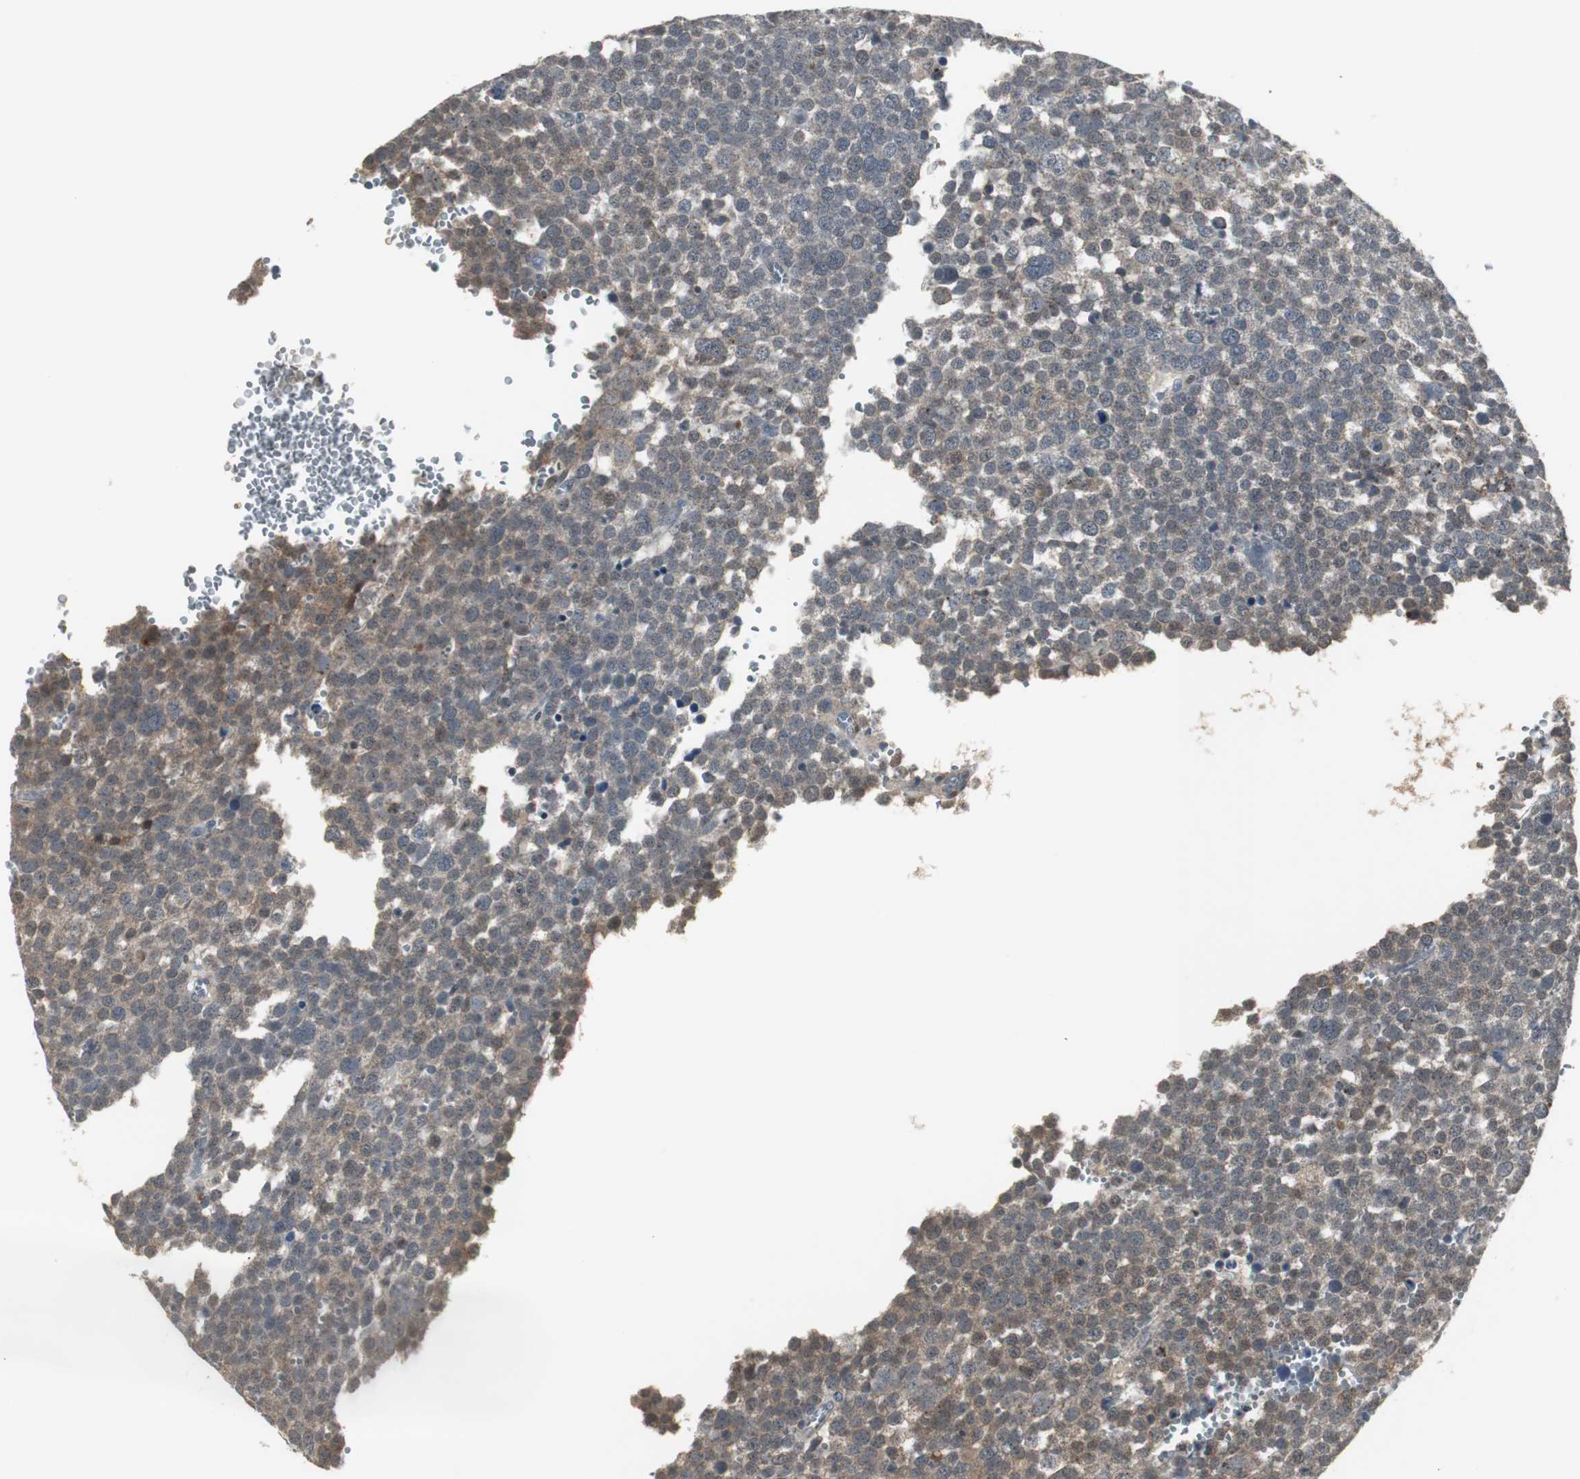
{"staining": {"intensity": "strong", "quantity": "<25%", "location": "cytoplasmic/membranous,nuclear"}, "tissue": "testis cancer", "cell_type": "Tumor cells", "image_type": "cancer", "snomed": [{"axis": "morphology", "description": "Seminoma, NOS"}, {"axis": "topography", "description": "Testis"}], "caption": "Protein analysis of testis cancer tissue exhibits strong cytoplasmic/membranous and nuclear staining in about <25% of tumor cells.", "gene": "PLIN3", "patient": {"sex": "male", "age": 71}}